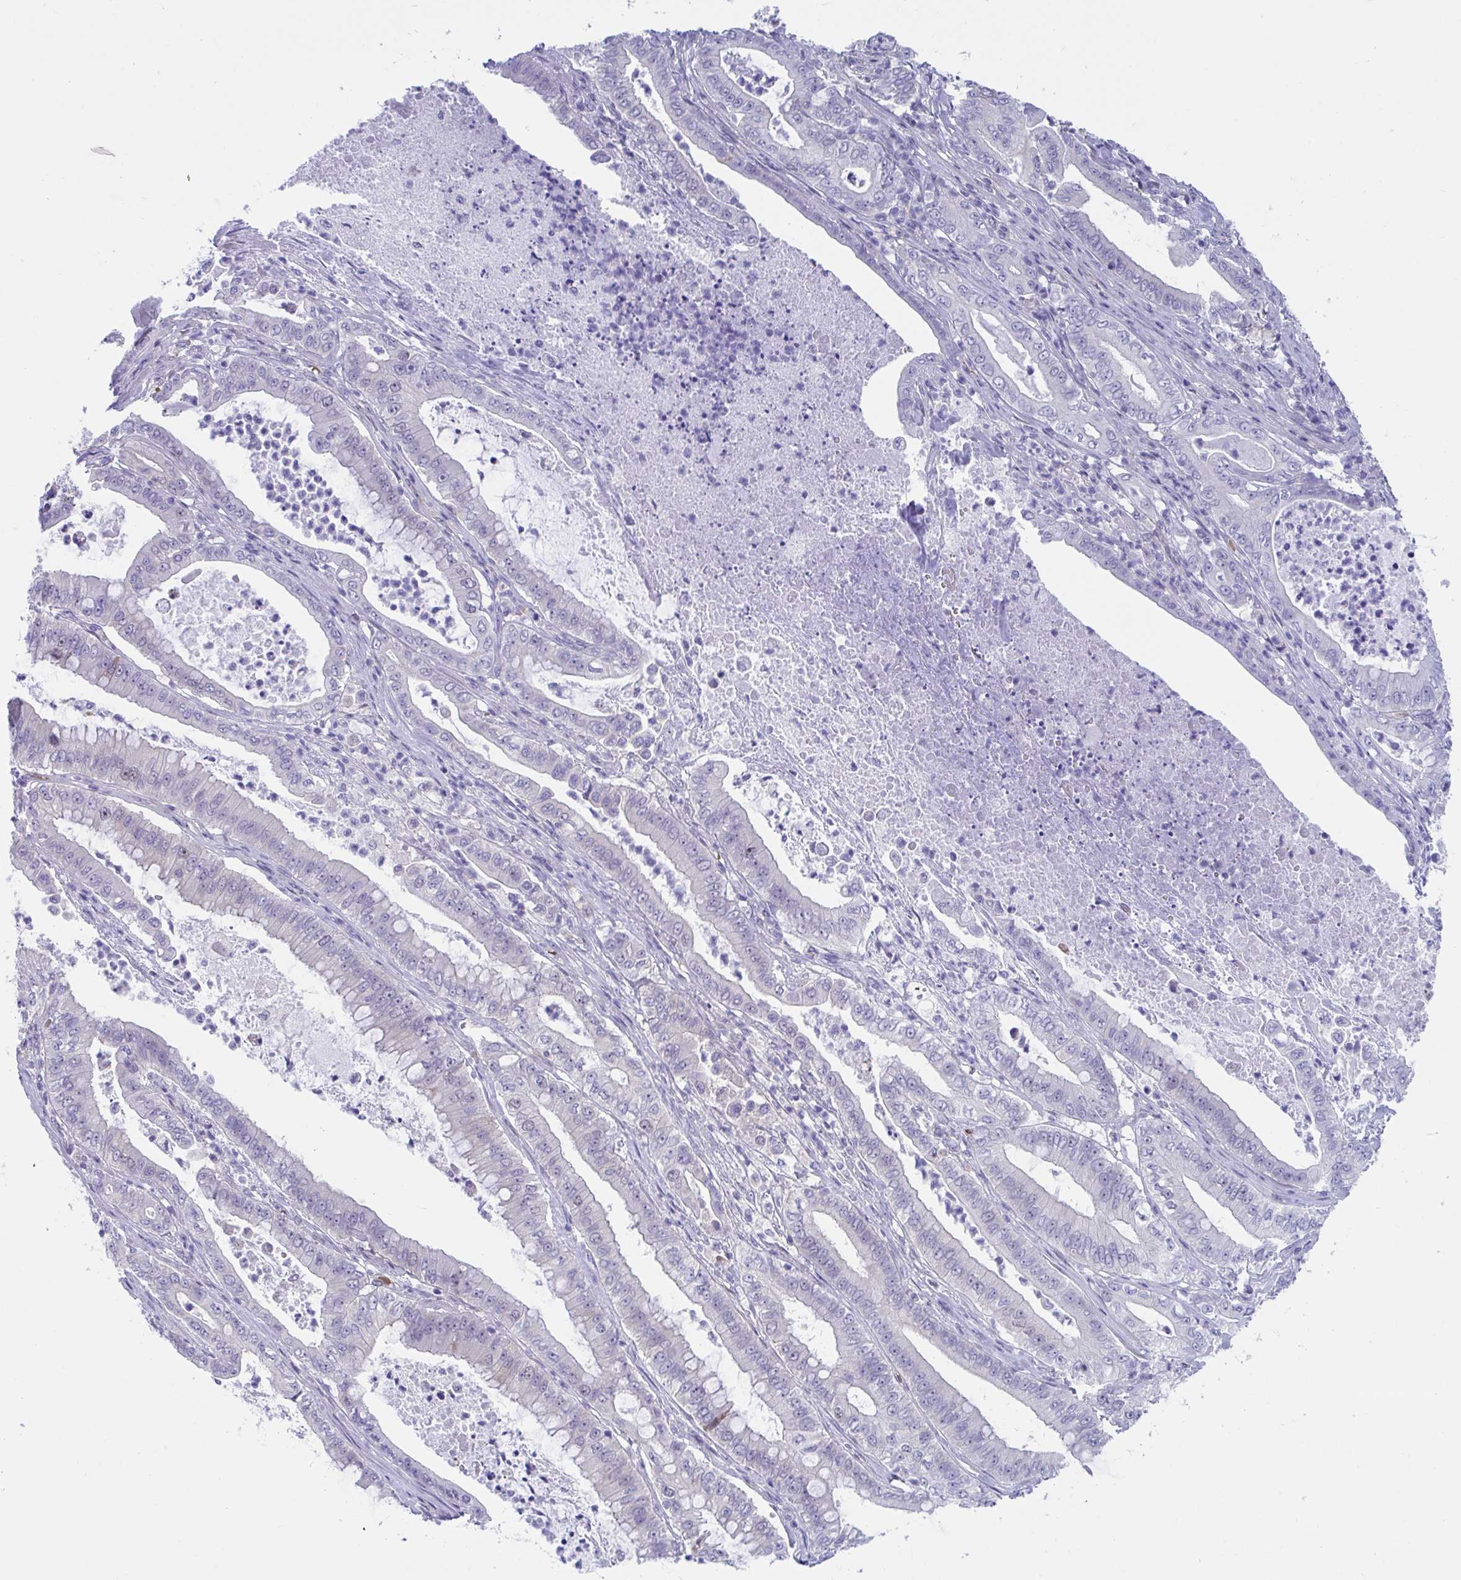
{"staining": {"intensity": "negative", "quantity": "none", "location": "none"}, "tissue": "pancreatic cancer", "cell_type": "Tumor cells", "image_type": "cancer", "snomed": [{"axis": "morphology", "description": "Adenocarcinoma, NOS"}, {"axis": "topography", "description": "Pancreas"}], "caption": "Tumor cells show no significant protein positivity in pancreatic adenocarcinoma.", "gene": "CENPQ", "patient": {"sex": "male", "age": 71}}